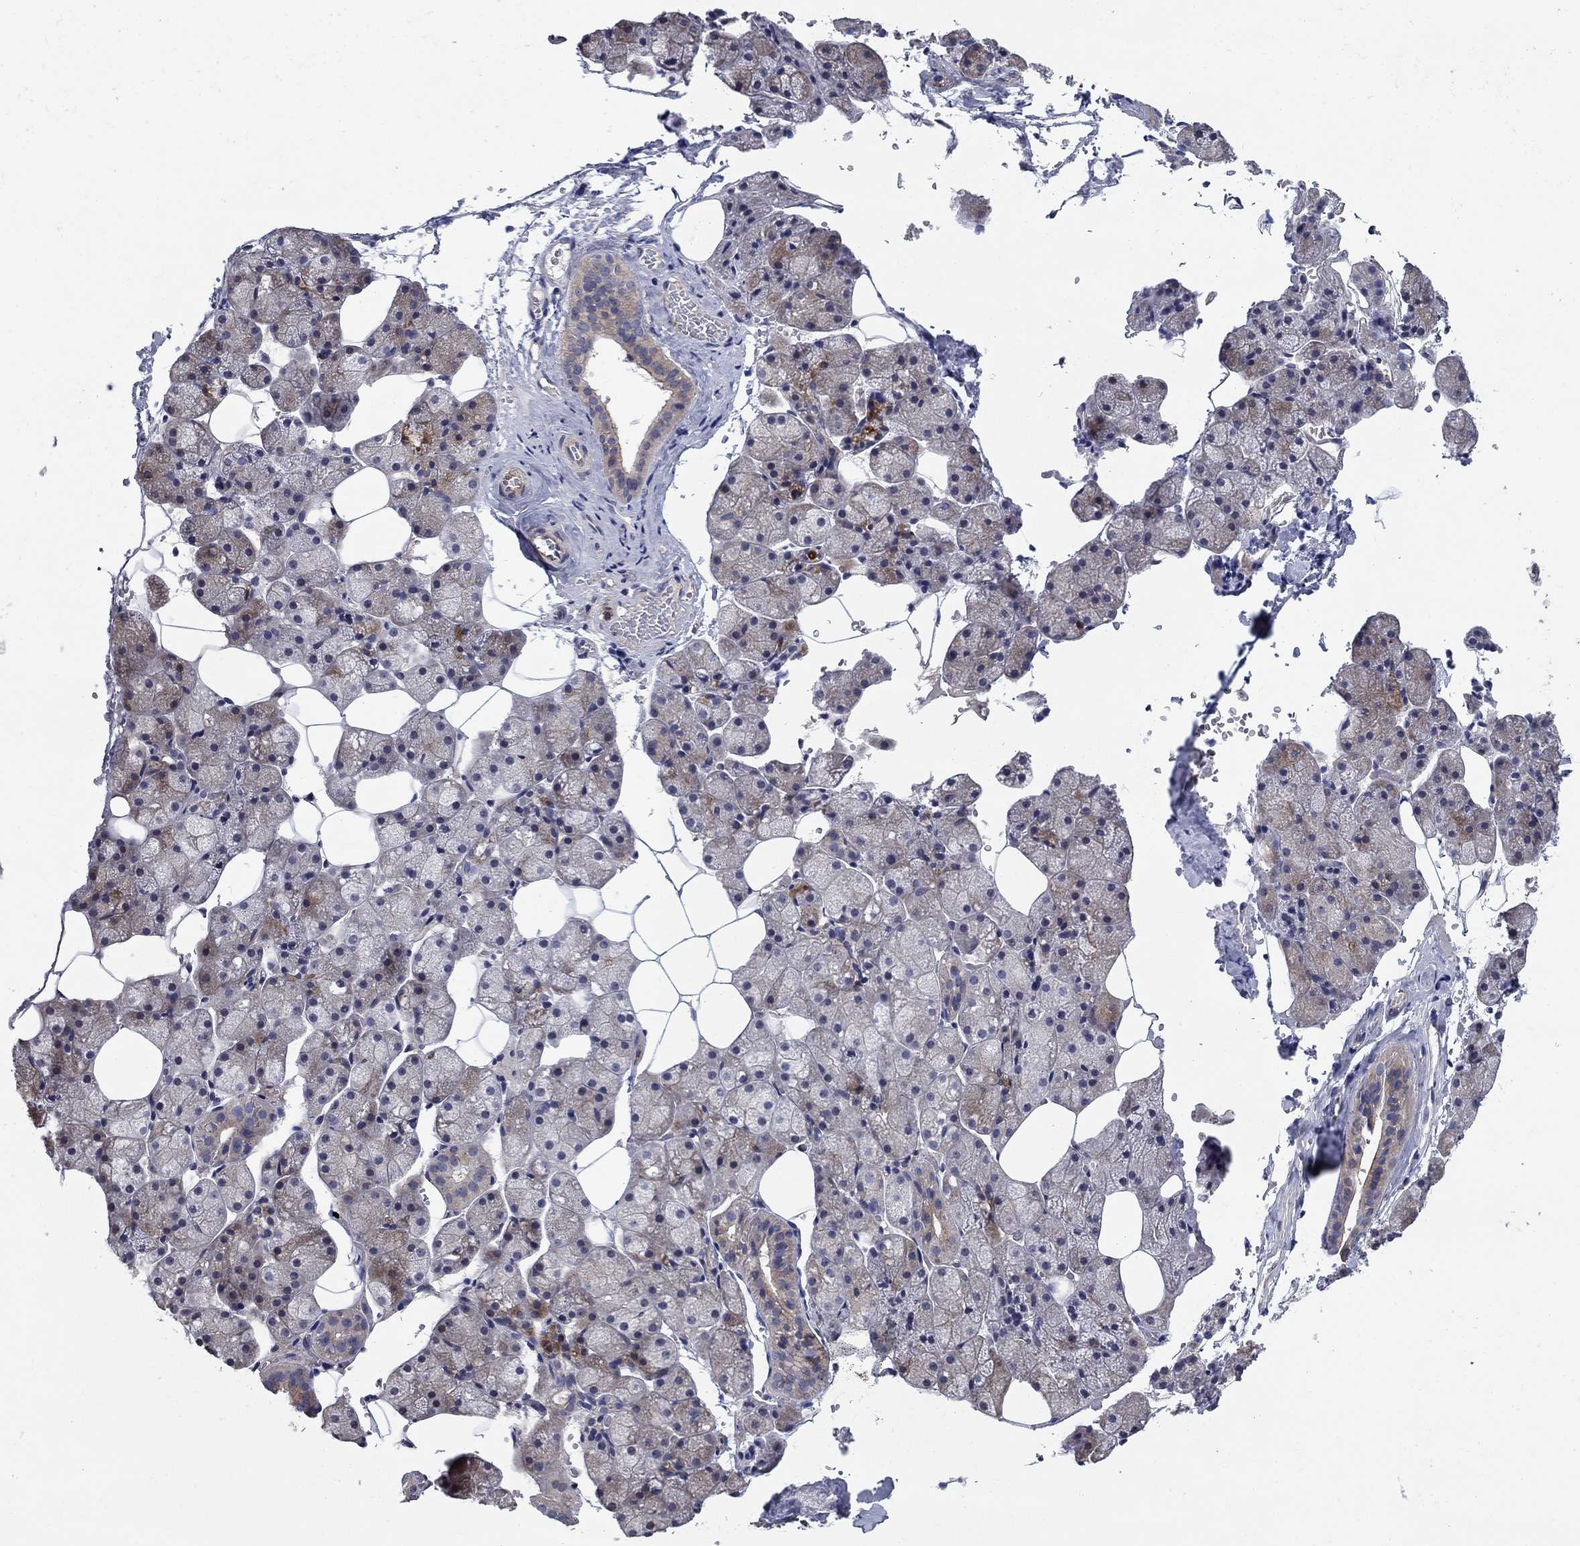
{"staining": {"intensity": "weak", "quantity": "<25%", "location": "cytoplasmic/membranous"}, "tissue": "salivary gland", "cell_type": "Glandular cells", "image_type": "normal", "snomed": [{"axis": "morphology", "description": "Normal tissue, NOS"}, {"axis": "topography", "description": "Salivary gland"}], "caption": "The image exhibits no significant staining in glandular cells of salivary gland.", "gene": "SIT1", "patient": {"sex": "male", "age": 38}}